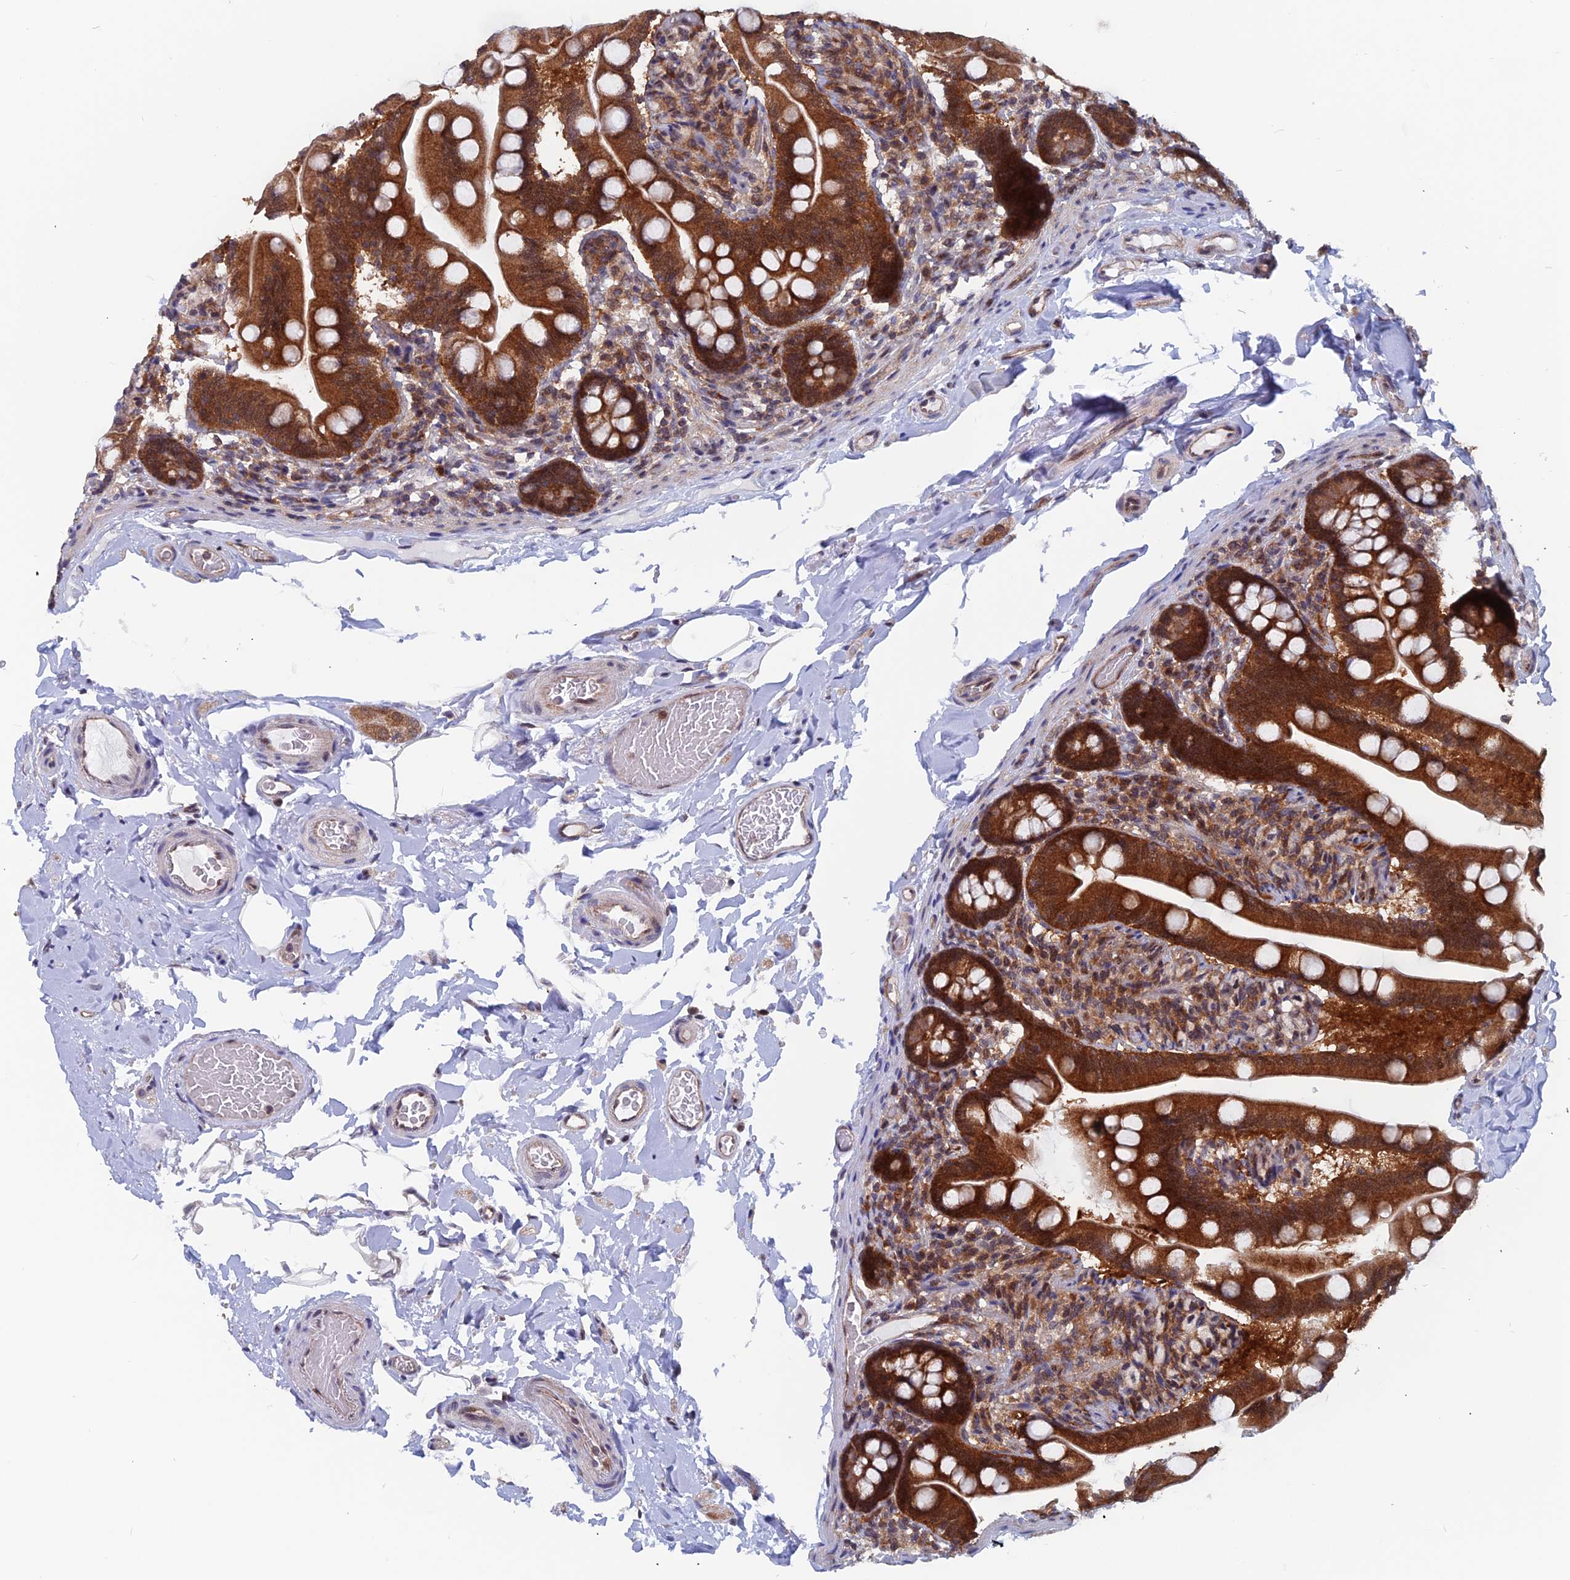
{"staining": {"intensity": "strong", "quantity": ">75%", "location": "cytoplasmic/membranous,nuclear"}, "tissue": "small intestine", "cell_type": "Glandular cells", "image_type": "normal", "snomed": [{"axis": "morphology", "description": "Normal tissue, NOS"}, {"axis": "topography", "description": "Small intestine"}], "caption": "Strong cytoplasmic/membranous,nuclear staining for a protein is identified in about >75% of glandular cells of unremarkable small intestine using IHC.", "gene": "IGBP1", "patient": {"sex": "female", "age": 64}}